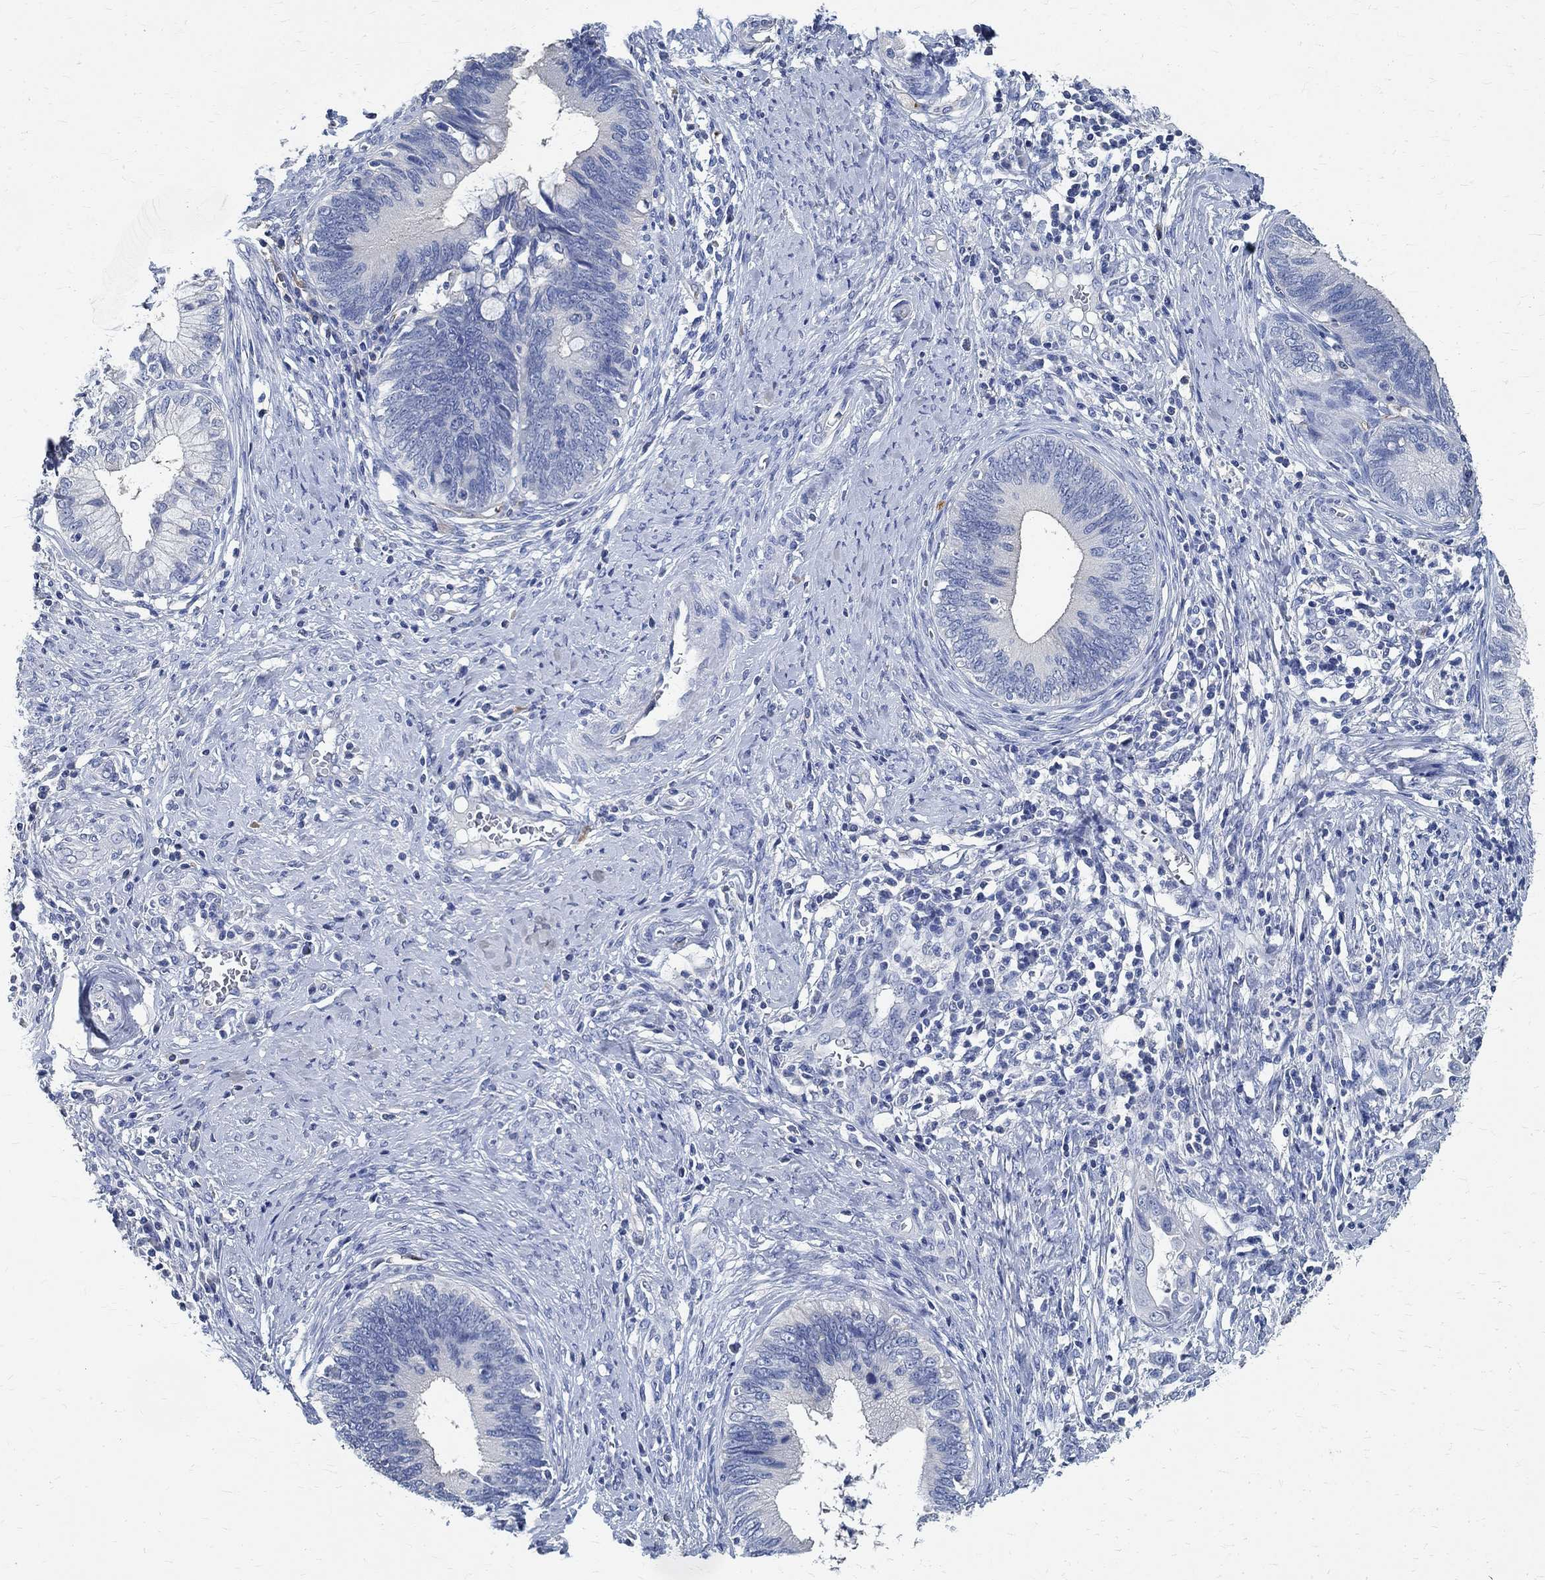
{"staining": {"intensity": "negative", "quantity": "none", "location": "none"}, "tissue": "cervical cancer", "cell_type": "Tumor cells", "image_type": "cancer", "snomed": [{"axis": "morphology", "description": "Adenocarcinoma, NOS"}, {"axis": "topography", "description": "Cervix"}], "caption": "High magnification brightfield microscopy of cervical cancer stained with DAB (brown) and counterstained with hematoxylin (blue): tumor cells show no significant expression. (Immunohistochemistry, brightfield microscopy, high magnification).", "gene": "PRX", "patient": {"sex": "female", "age": 42}}